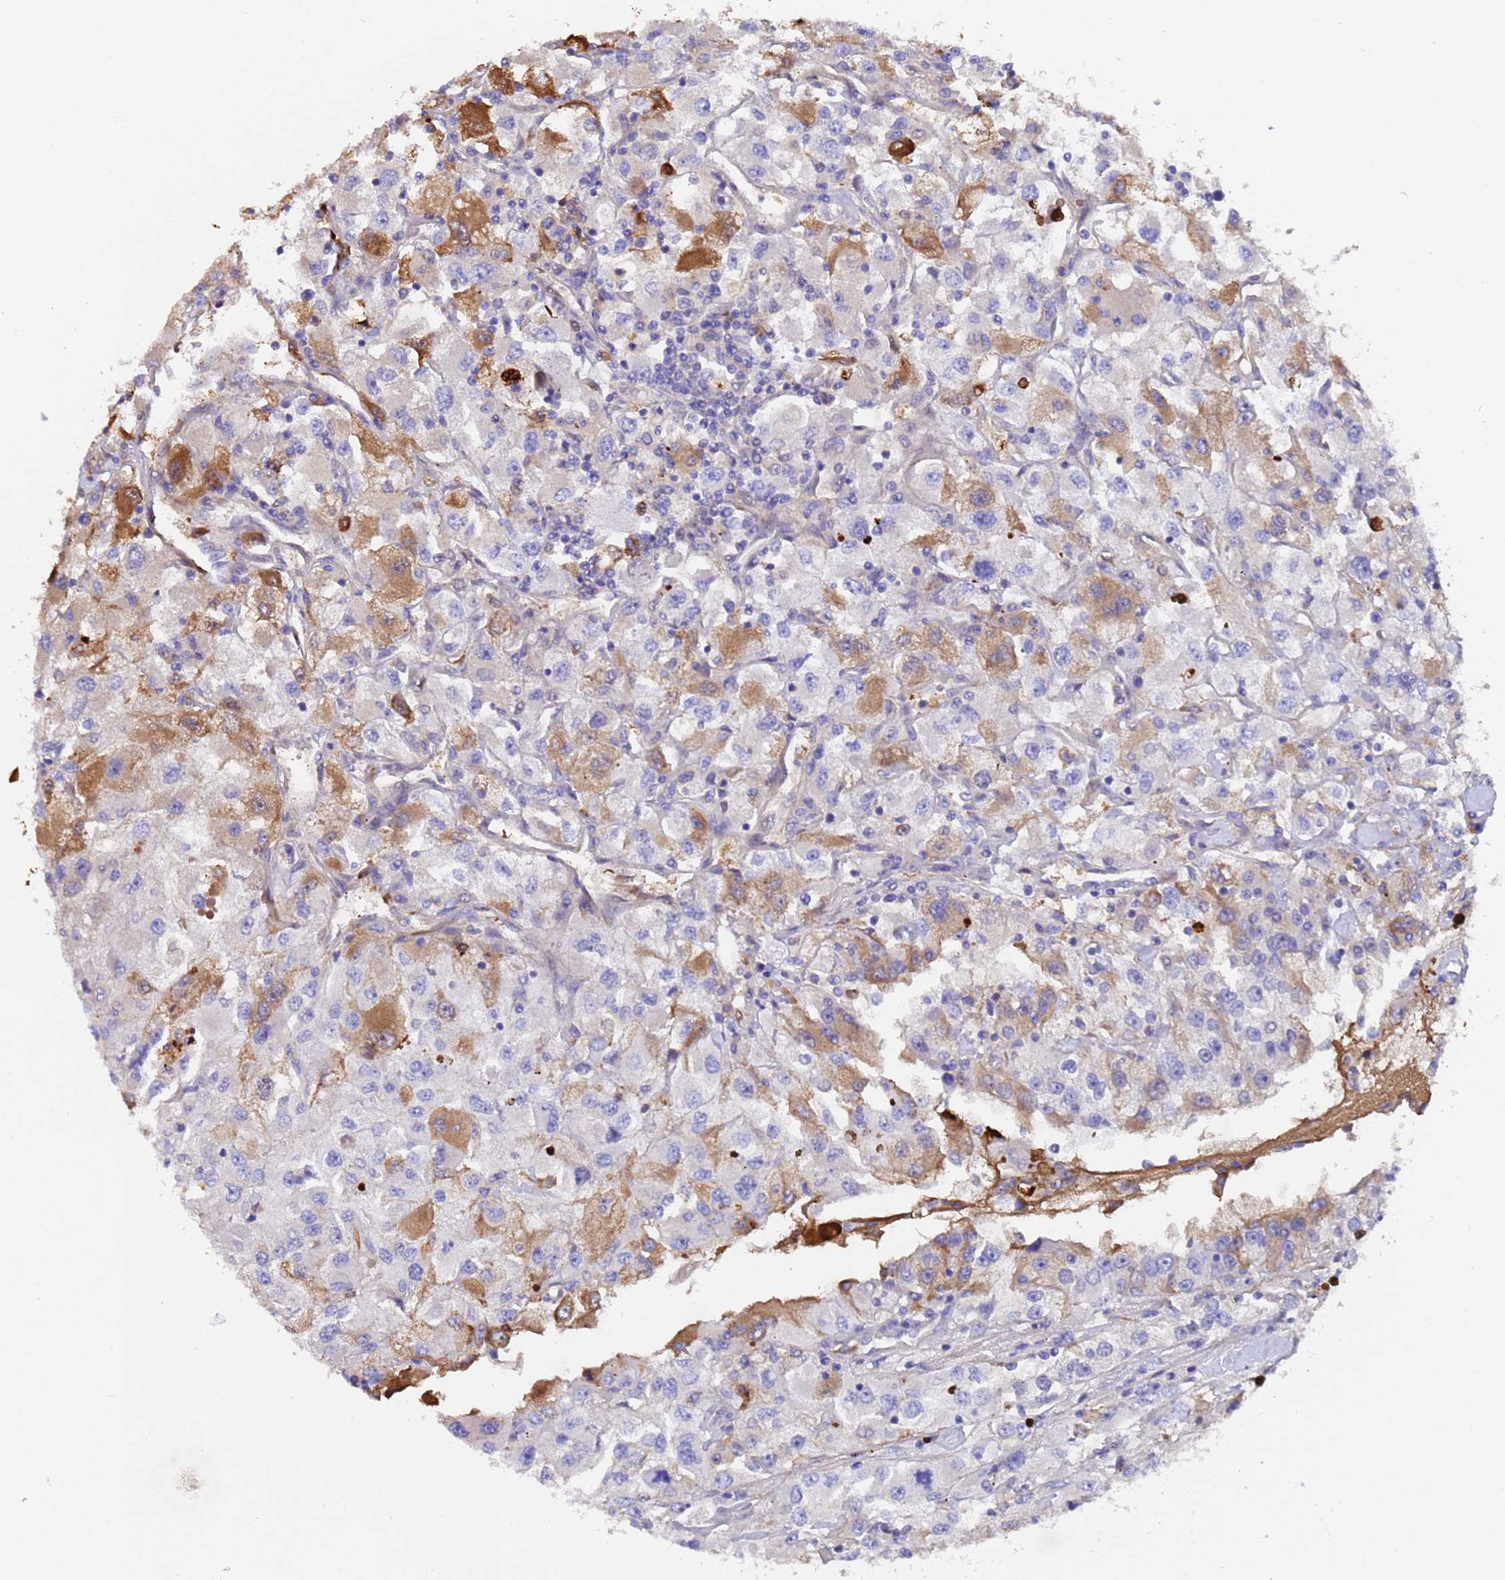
{"staining": {"intensity": "moderate", "quantity": "<25%", "location": "cytoplasmic/membranous"}, "tissue": "renal cancer", "cell_type": "Tumor cells", "image_type": "cancer", "snomed": [{"axis": "morphology", "description": "Adenocarcinoma, NOS"}, {"axis": "topography", "description": "Kidney"}], "caption": "Brown immunohistochemical staining in human renal cancer (adenocarcinoma) shows moderate cytoplasmic/membranous staining in approximately <25% of tumor cells.", "gene": "ELP6", "patient": {"sex": "female", "age": 52}}